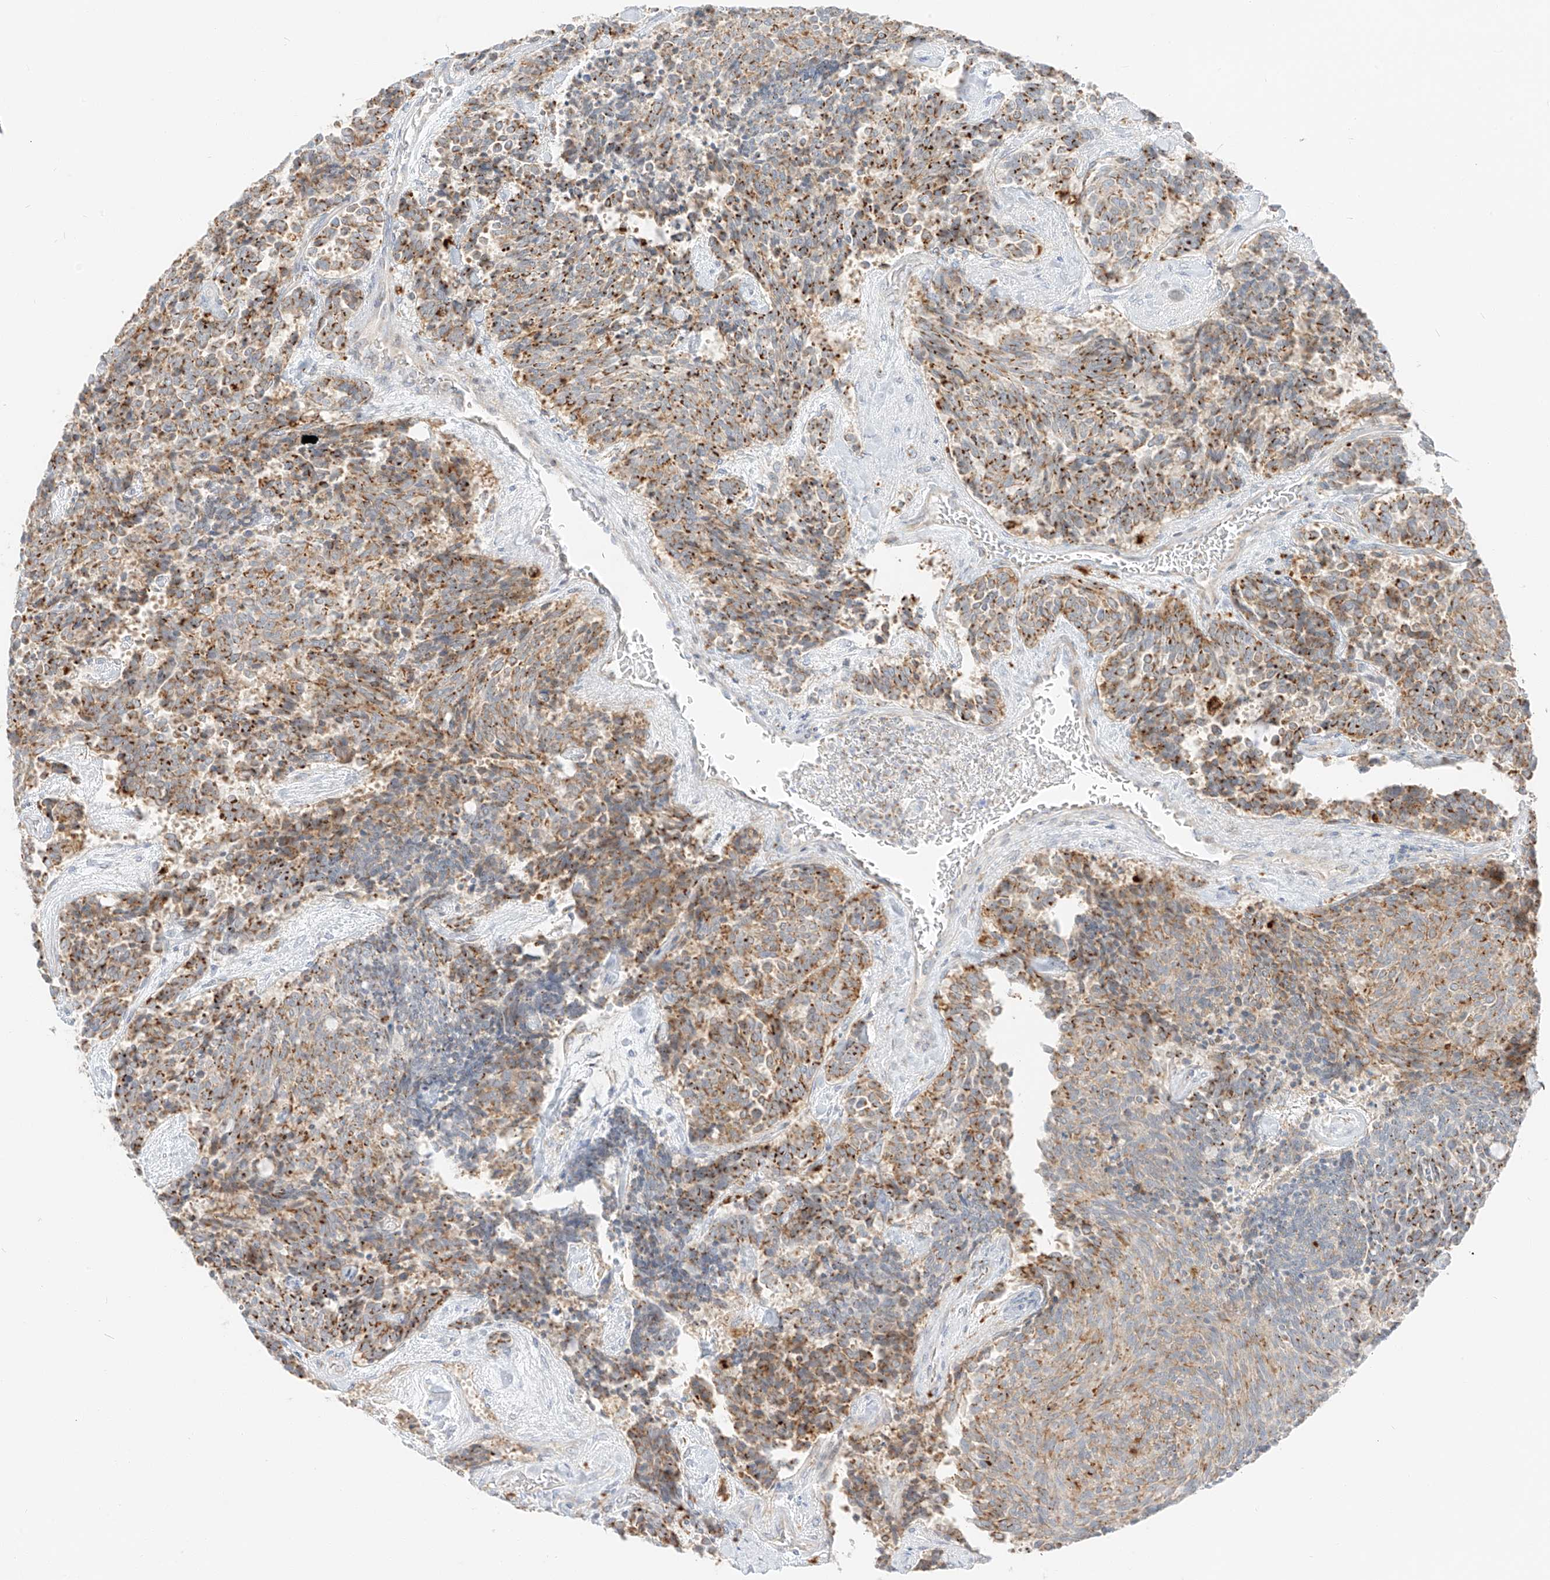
{"staining": {"intensity": "moderate", "quantity": ">75%", "location": "cytoplasmic/membranous"}, "tissue": "carcinoid", "cell_type": "Tumor cells", "image_type": "cancer", "snomed": [{"axis": "morphology", "description": "Carcinoid, malignant, NOS"}, {"axis": "topography", "description": "Pancreas"}], "caption": "Immunohistochemistry (IHC) staining of carcinoid, which displays medium levels of moderate cytoplasmic/membranous positivity in about >75% of tumor cells indicating moderate cytoplasmic/membranous protein staining. The staining was performed using DAB (3,3'-diaminobenzidine) (brown) for protein detection and nuclei were counterstained in hematoxylin (blue).", "gene": "SLC35F6", "patient": {"sex": "female", "age": 54}}